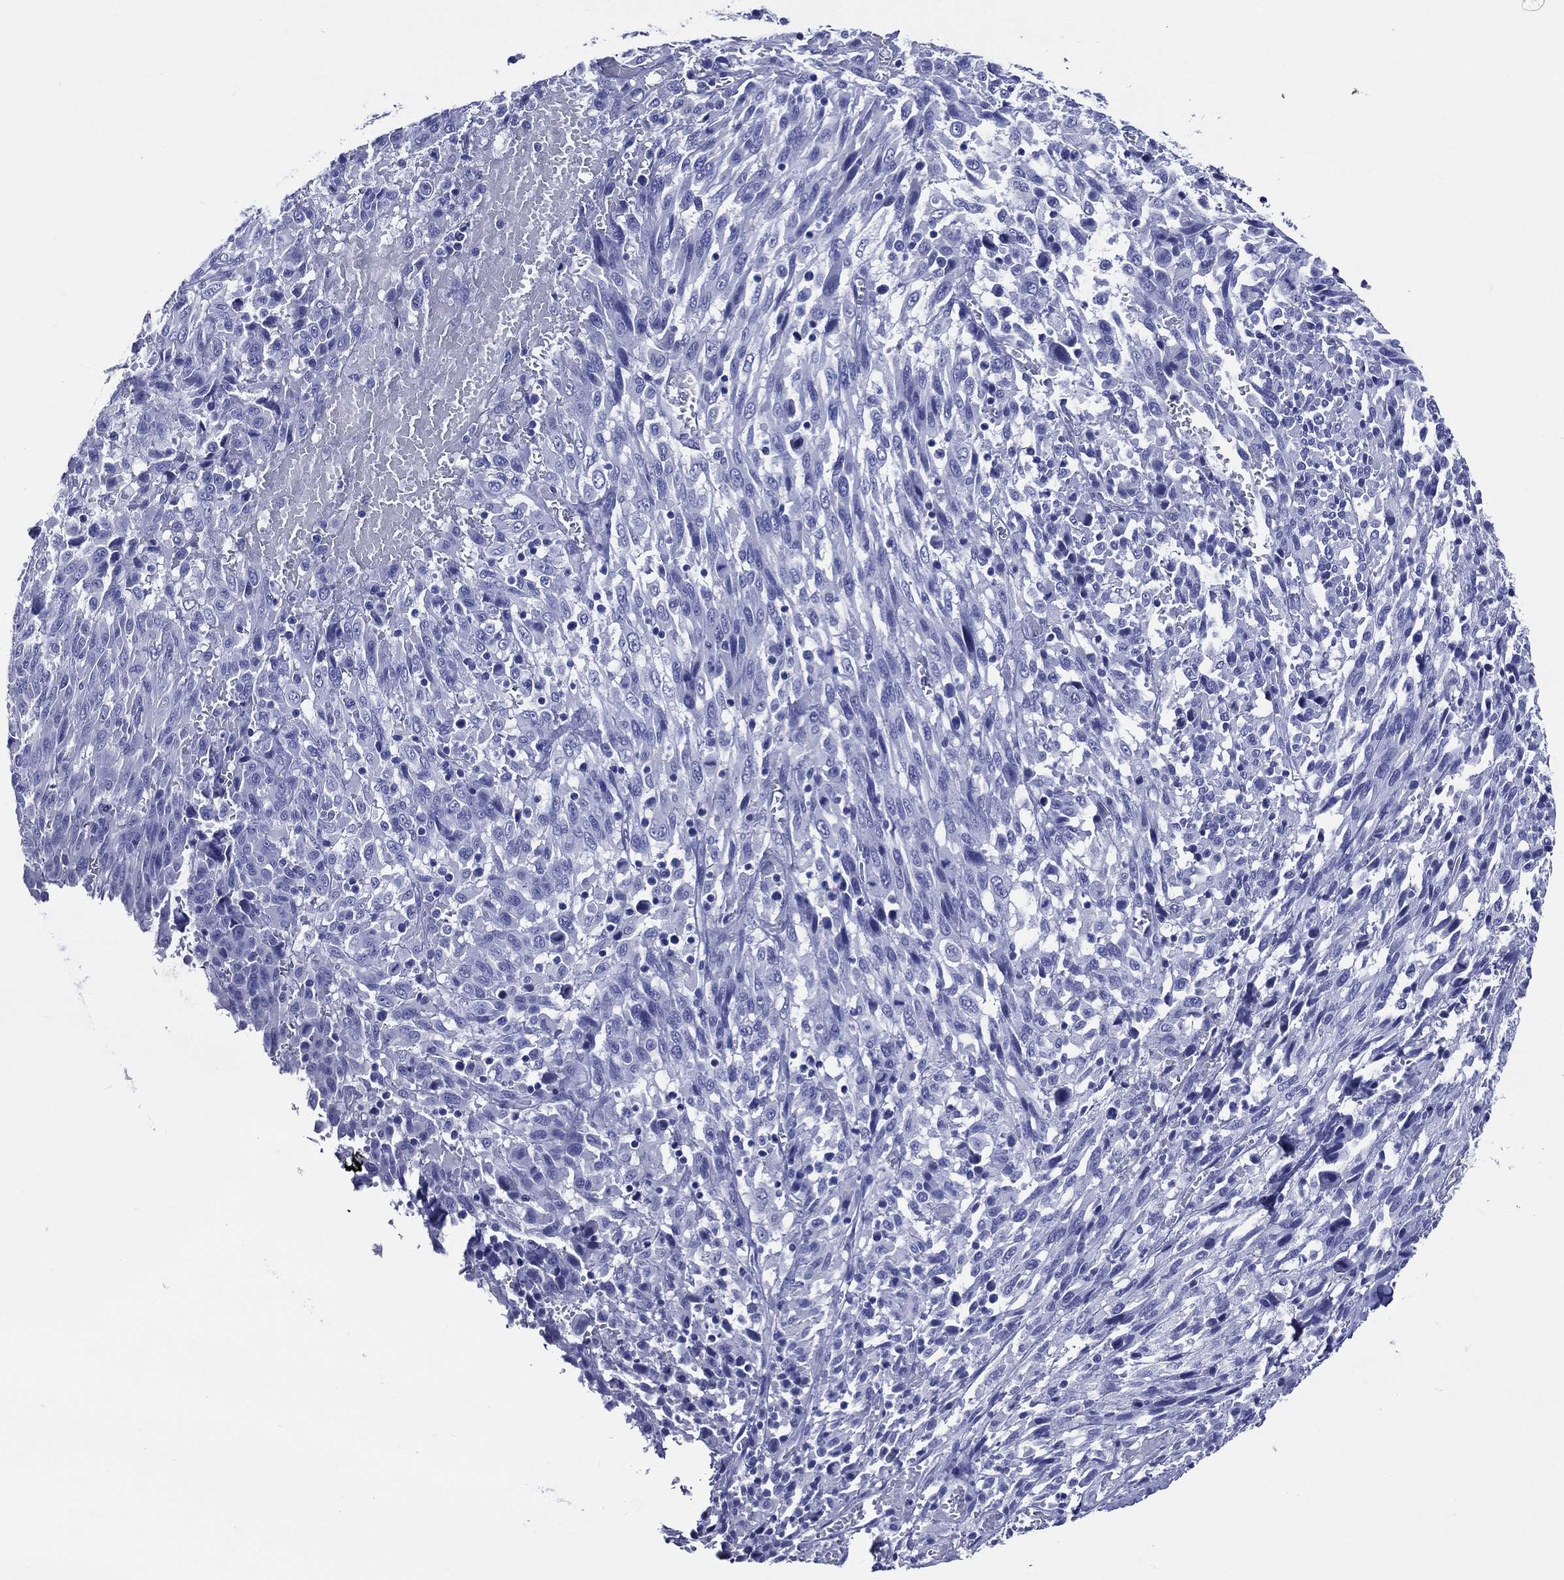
{"staining": {"intensity": "negative", "quantity": "none", "location": "none"}, "tissue": "melanoma", "cell_type": "Tumor cells", "image_type": "cancer", "snomed": [{"axis": "morphology", "description": "Malignant melanoma, NOS"}, {"axis": "topography", "description": "Skin"}], "caption": "Malignant melanoma was stained to show a protein in brown. There is no significant positivity in tumor cells. (Immunohistochemistry, brightfield microscopy, high magnification).", "gene": "ACE2", "patient": {"sex": "female", "age": 91}}